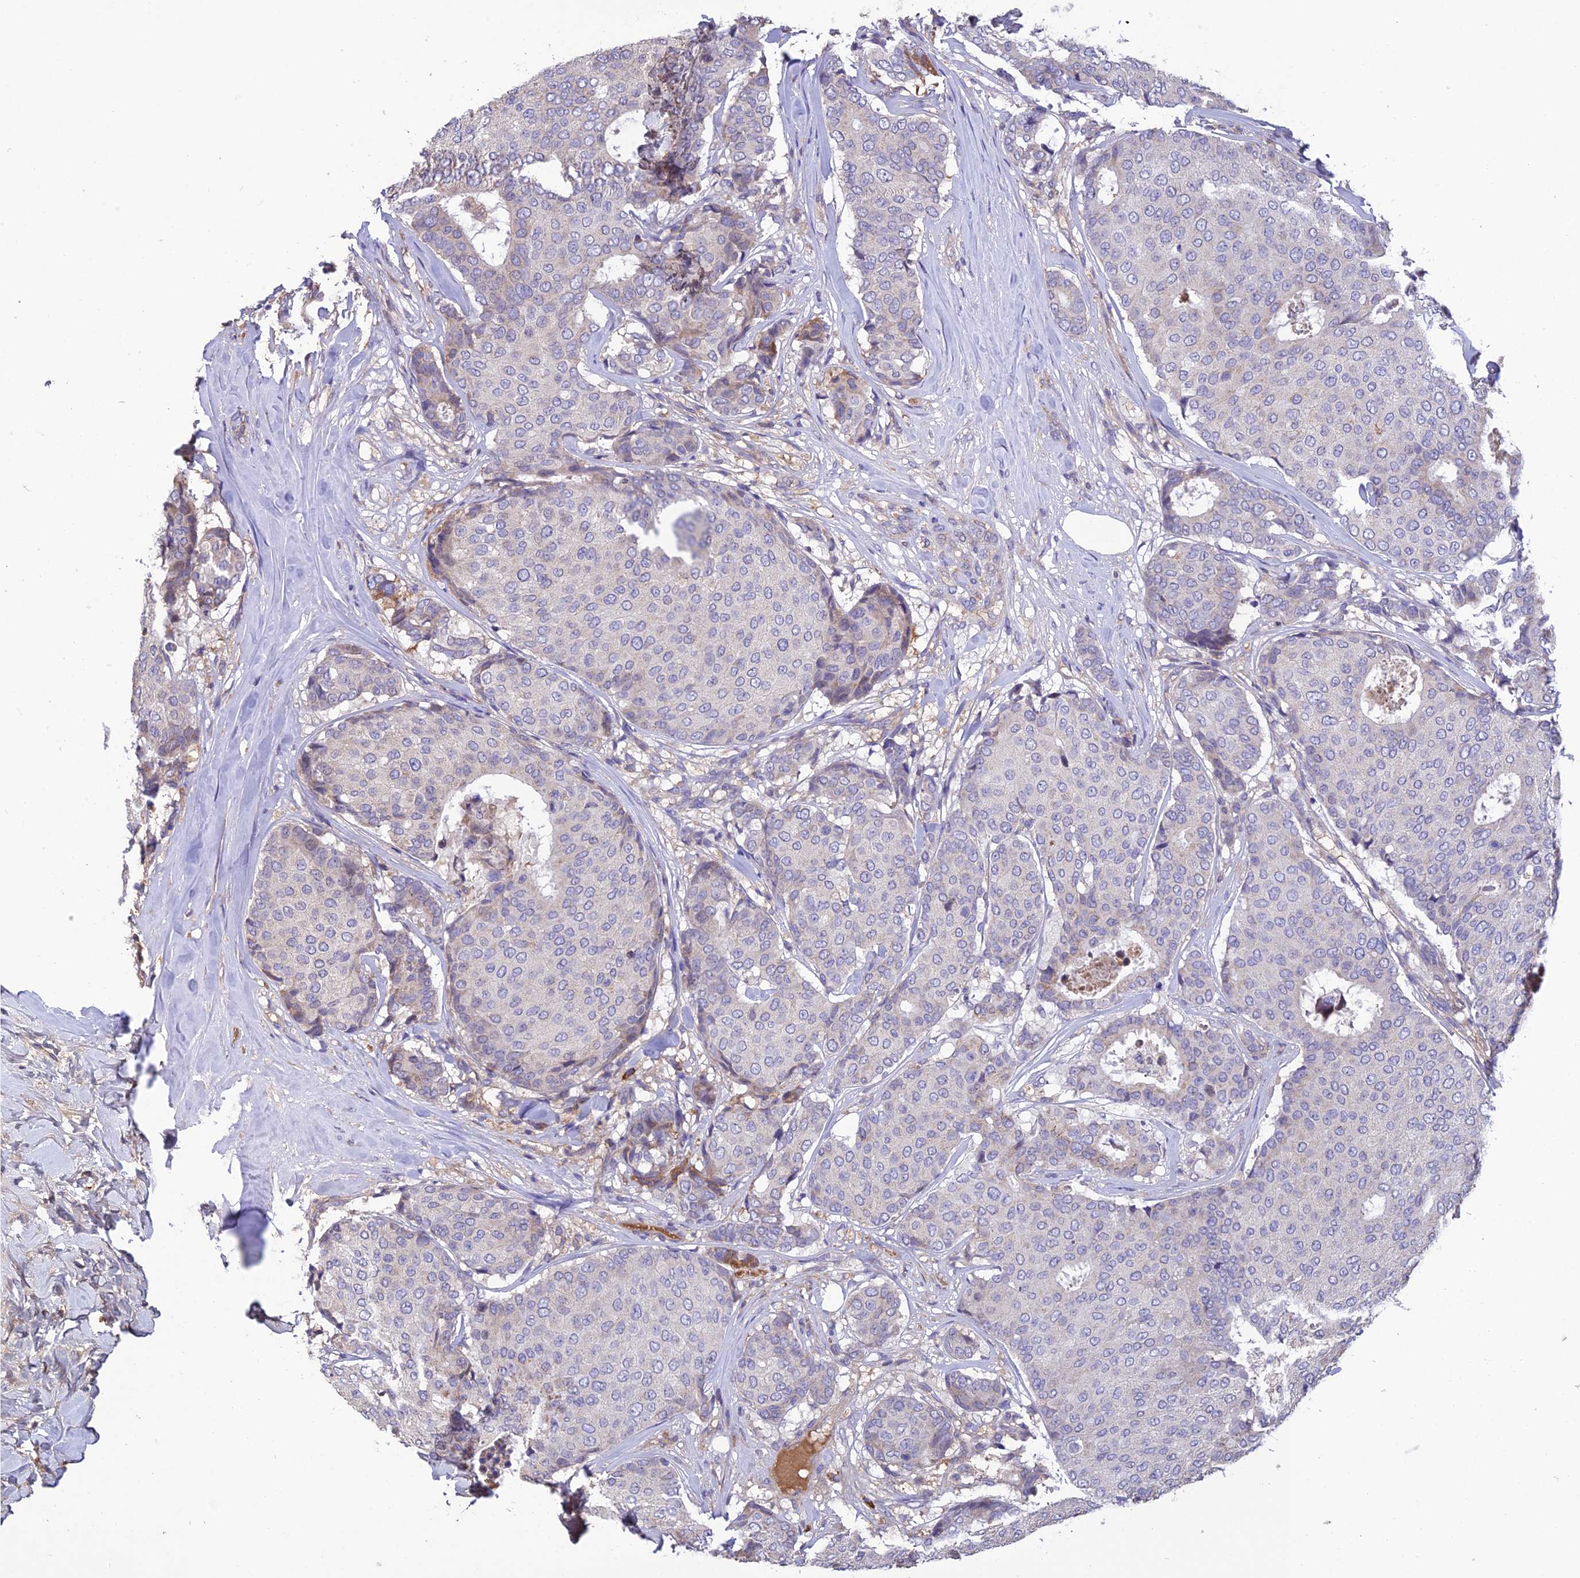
{"staining": {"intensity": "negative", "quantity": "none", "location": "none"}, "tissue": "breast cancer", "cell_type": "Tumor cells", "image_type": "cancer", "snomed": [{"axis": "morphology", "description": "Duct carcinoma"}, {"axis": "topography", "description": "Breast"}], "caption": "Immunohistochemistry of breast cancer demonstrates no positivity in tumor cells.", "gene": "MIOS", "patient": {"sex": "female", "age": 75}}